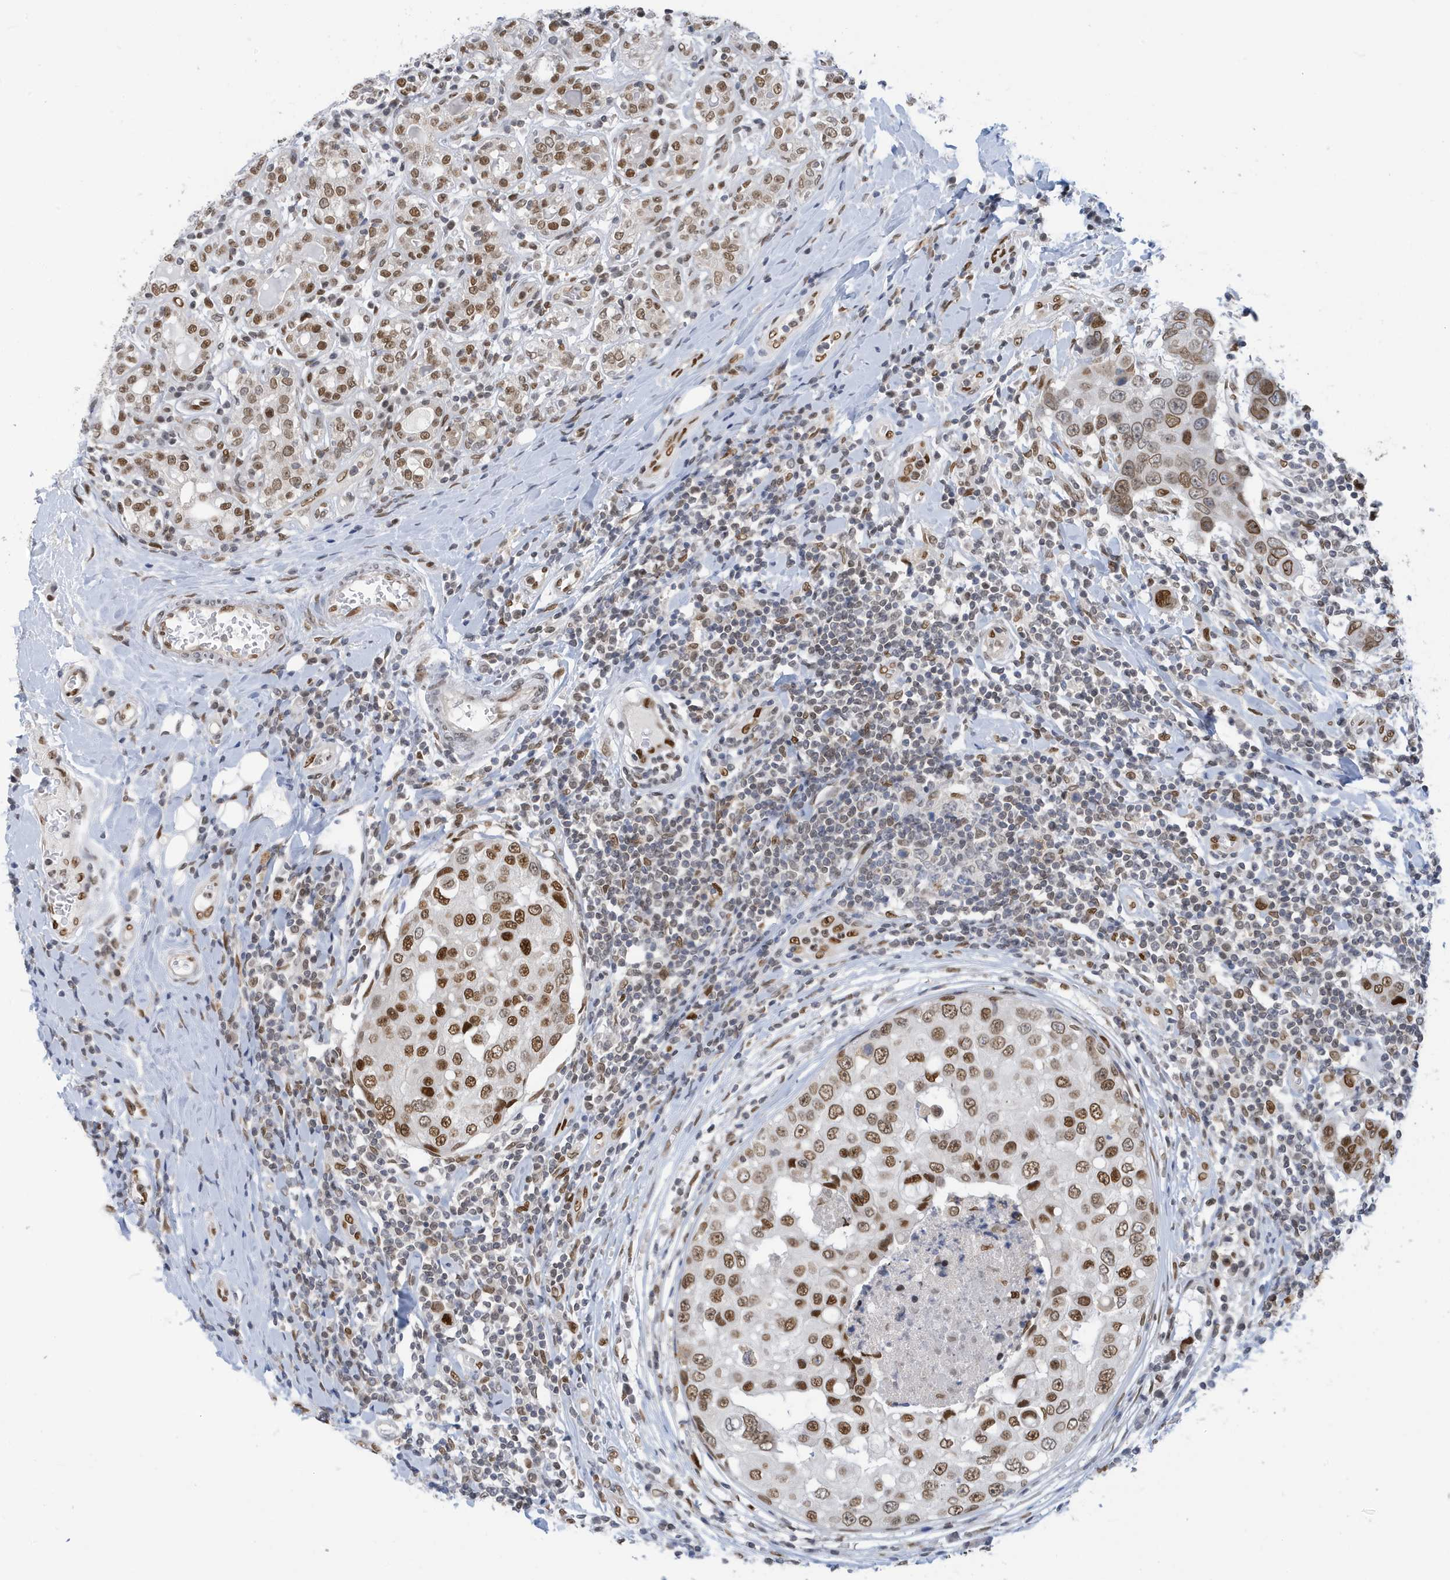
{"staining": {"intensity": "moderate", "quantity": ">75%", "location": "cytoplasmic/membranous,nuclear"}, "tissue": "breast cancer", "cell_type": "Tumor cells", "image_type": "cancer", "snomed": [{"axis": "morphology", "description": "Duct carcinoma"}, {"axis": "topography", "description": "Breast"}], "caption": "Protein expression analysis of human breast cancer reveals moderate cytoplasmic/membranous and nuclear expression in about >75% of tumor cells. The protein of interest is stained brown, and the nuclei are stained in blue (DAB (3,3'-diaminobenzidine) IHC with brightfield microscopy, high magnification).", "gene": "PCYT1A", "patient": {"sex": "female", "age": 27}}